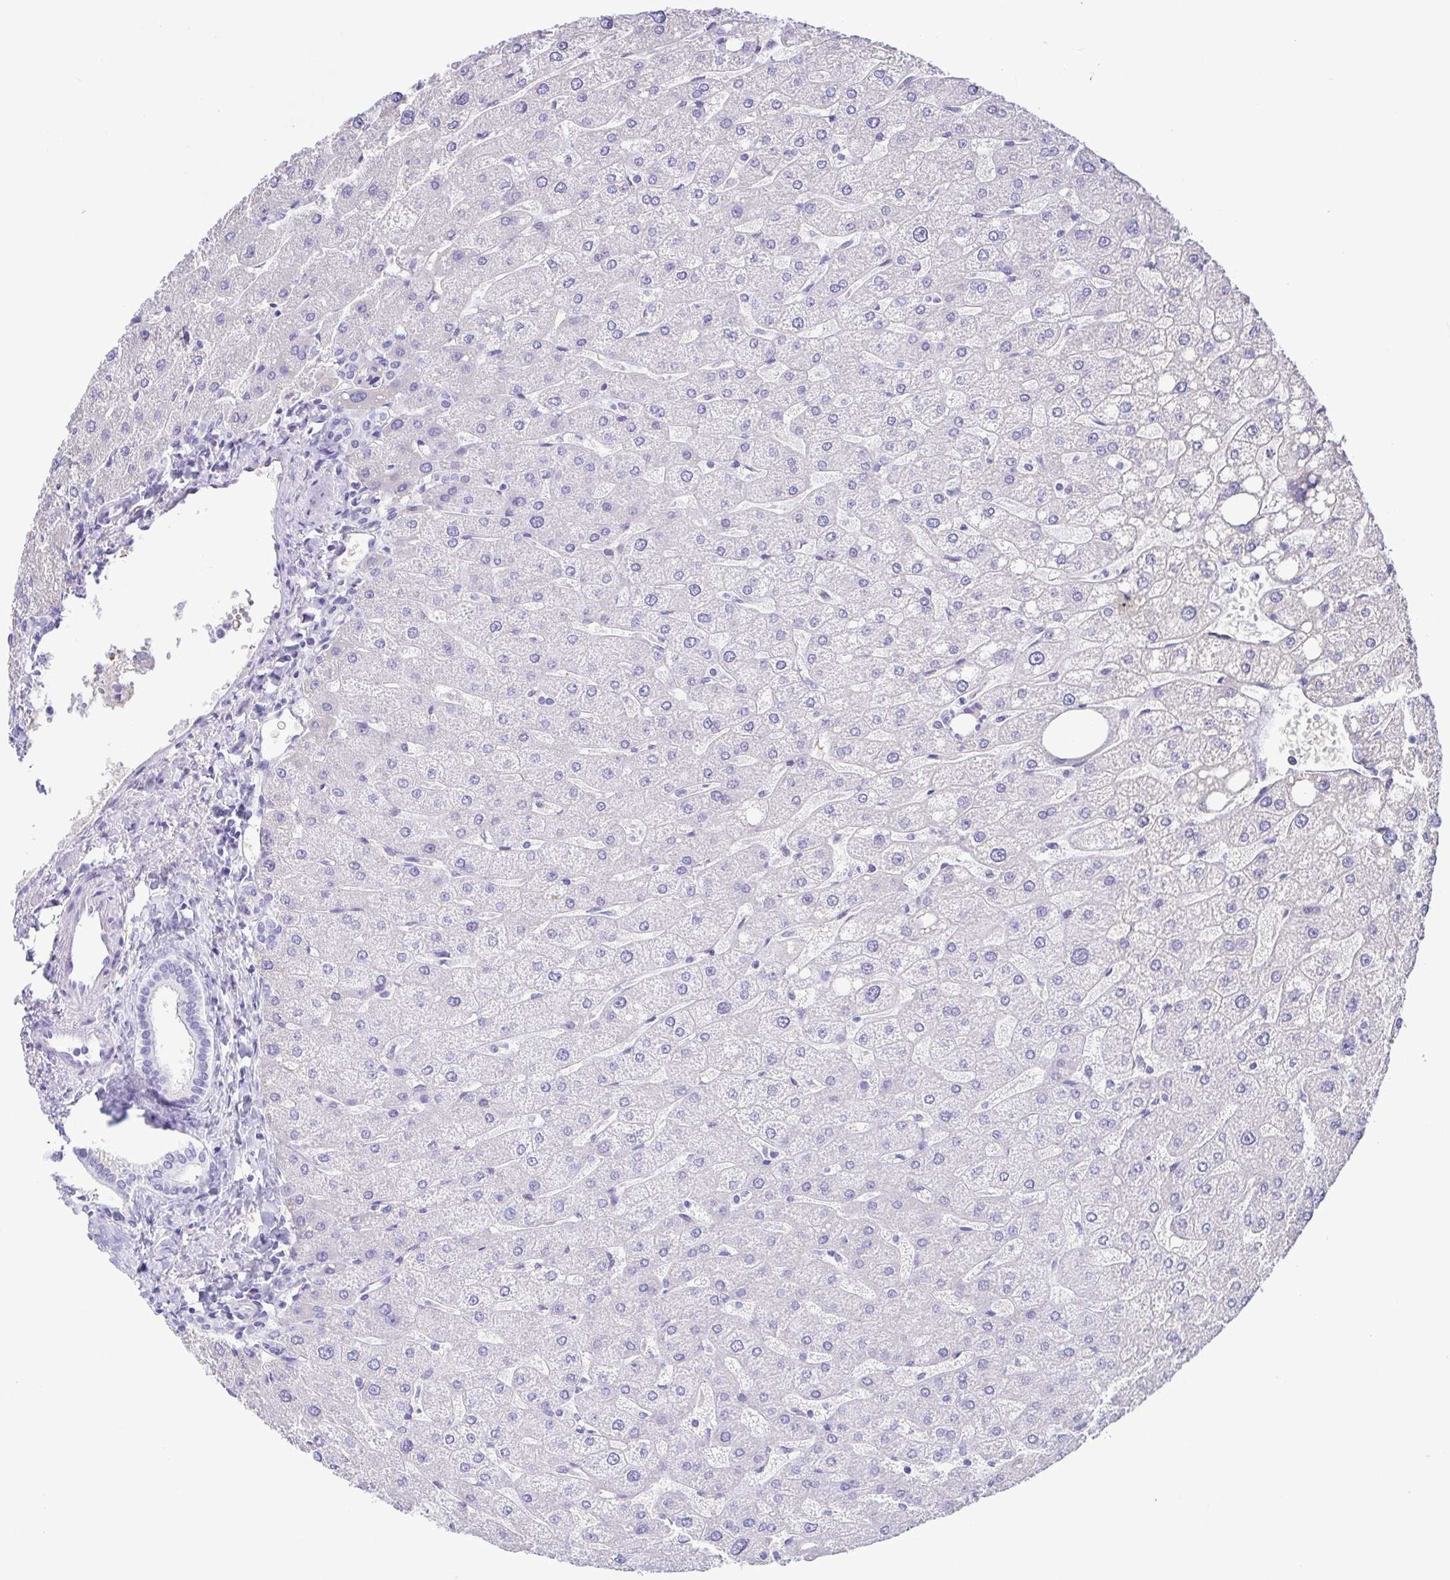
{"staining": {"intensity": "negative", "quantity": "none", "location": "none"}, "tissue": "liver", "cell_type": "Cholangiocytes", "image_type": "normal", "snomed": [{"axis": "morphology", "description": "Normal tissue, NOS"}, {"axis": "topography", "description": "Liver"}], "caption": "Cholangiocytes show no significant positivity in unremarkable liver. (DAB IHC, high magnification).", "gene": "EPB42", "patient": {"sex": "male", "age": 67}}